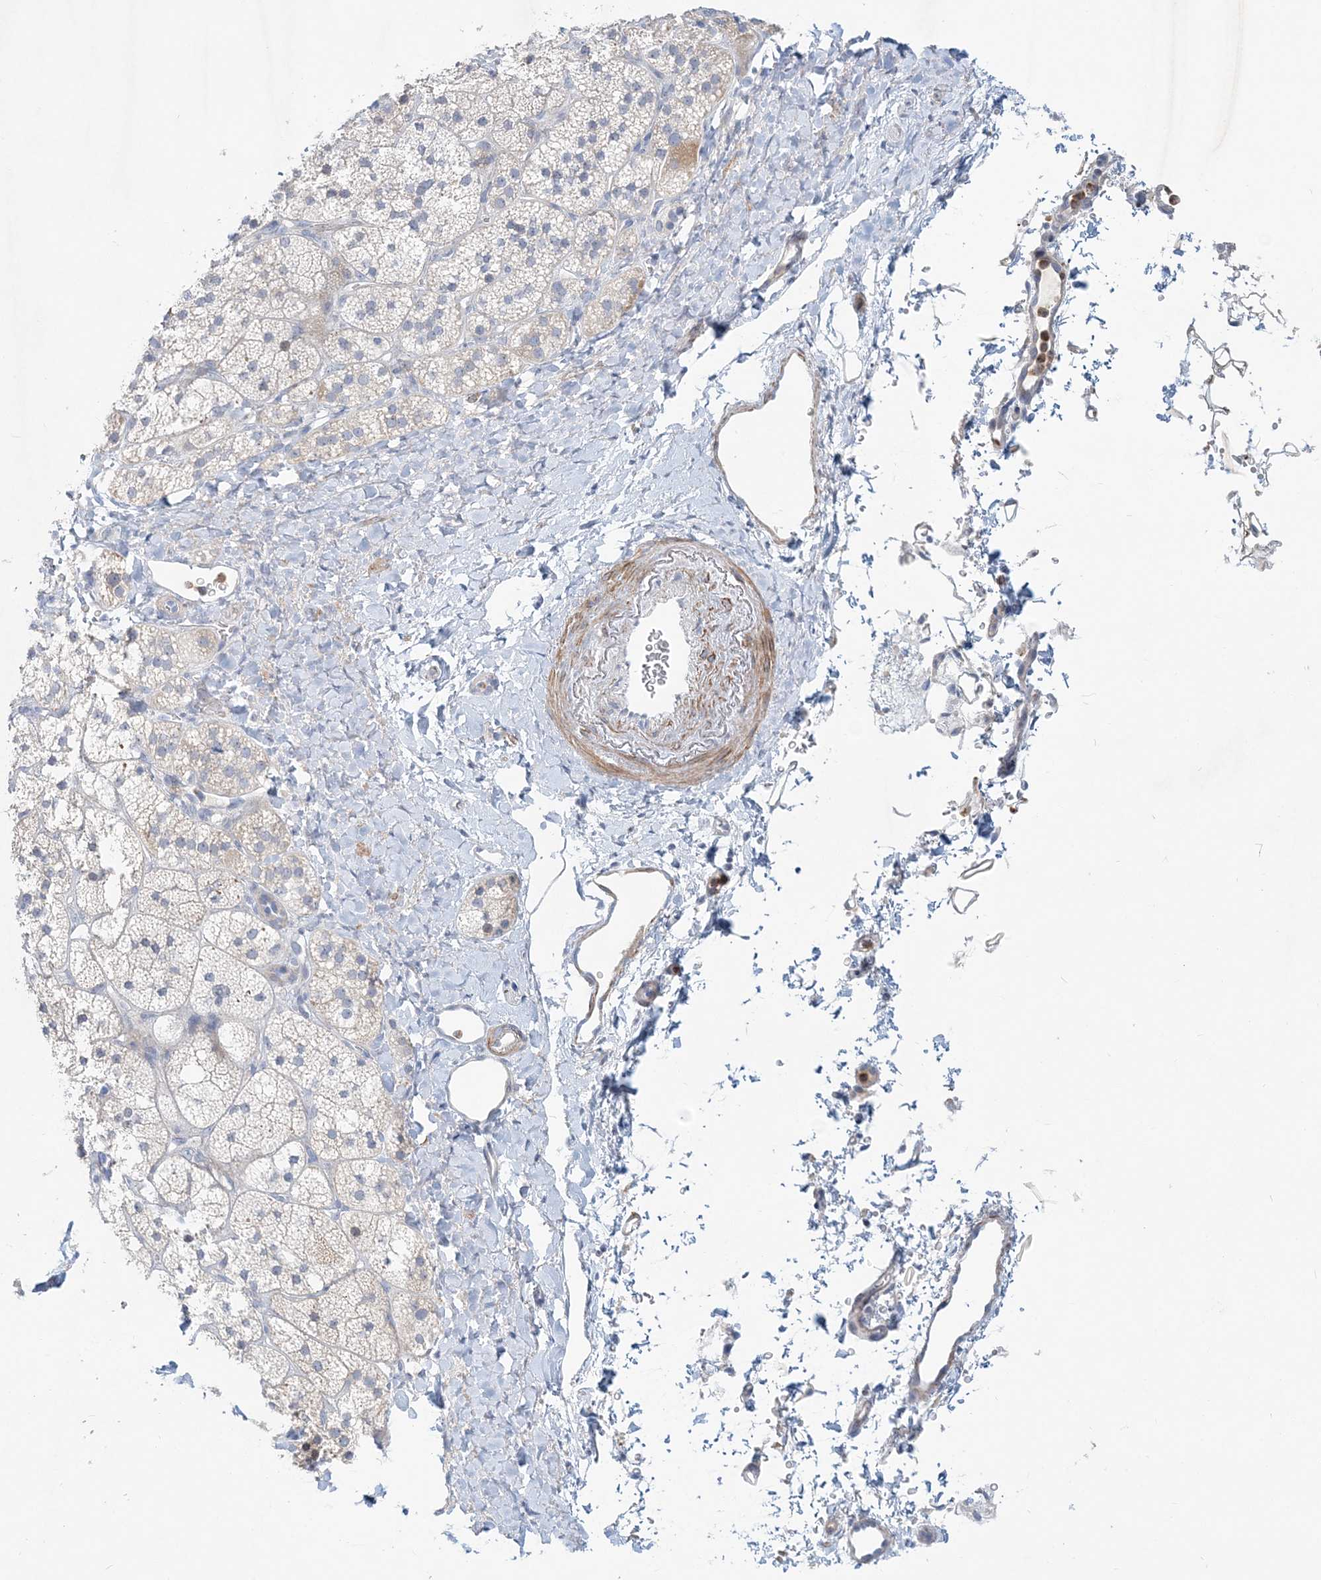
{"staining": {"intensity": "moderate", "quantity": "<25%", "location": "cytoplasmic/membranous"}, "tissue": "adrenal gland", "cell_type": "Glandular cells", "image_type": "normal", "snomed": [{"axis": "morphology", "description": "Normal tissue, NOS"}, {"axis": "topography", "description": "Adrenal gland"}], "caption": "The immunohistochemical stain highlights moderate cytoplasmic/membranous positivity in glandular cells of normal adrenal gland. (DAB IHC with brightfield microscopy, high magnification).", "gene": "DNAH5", "patient": {"sex": "male", "age": 61}}